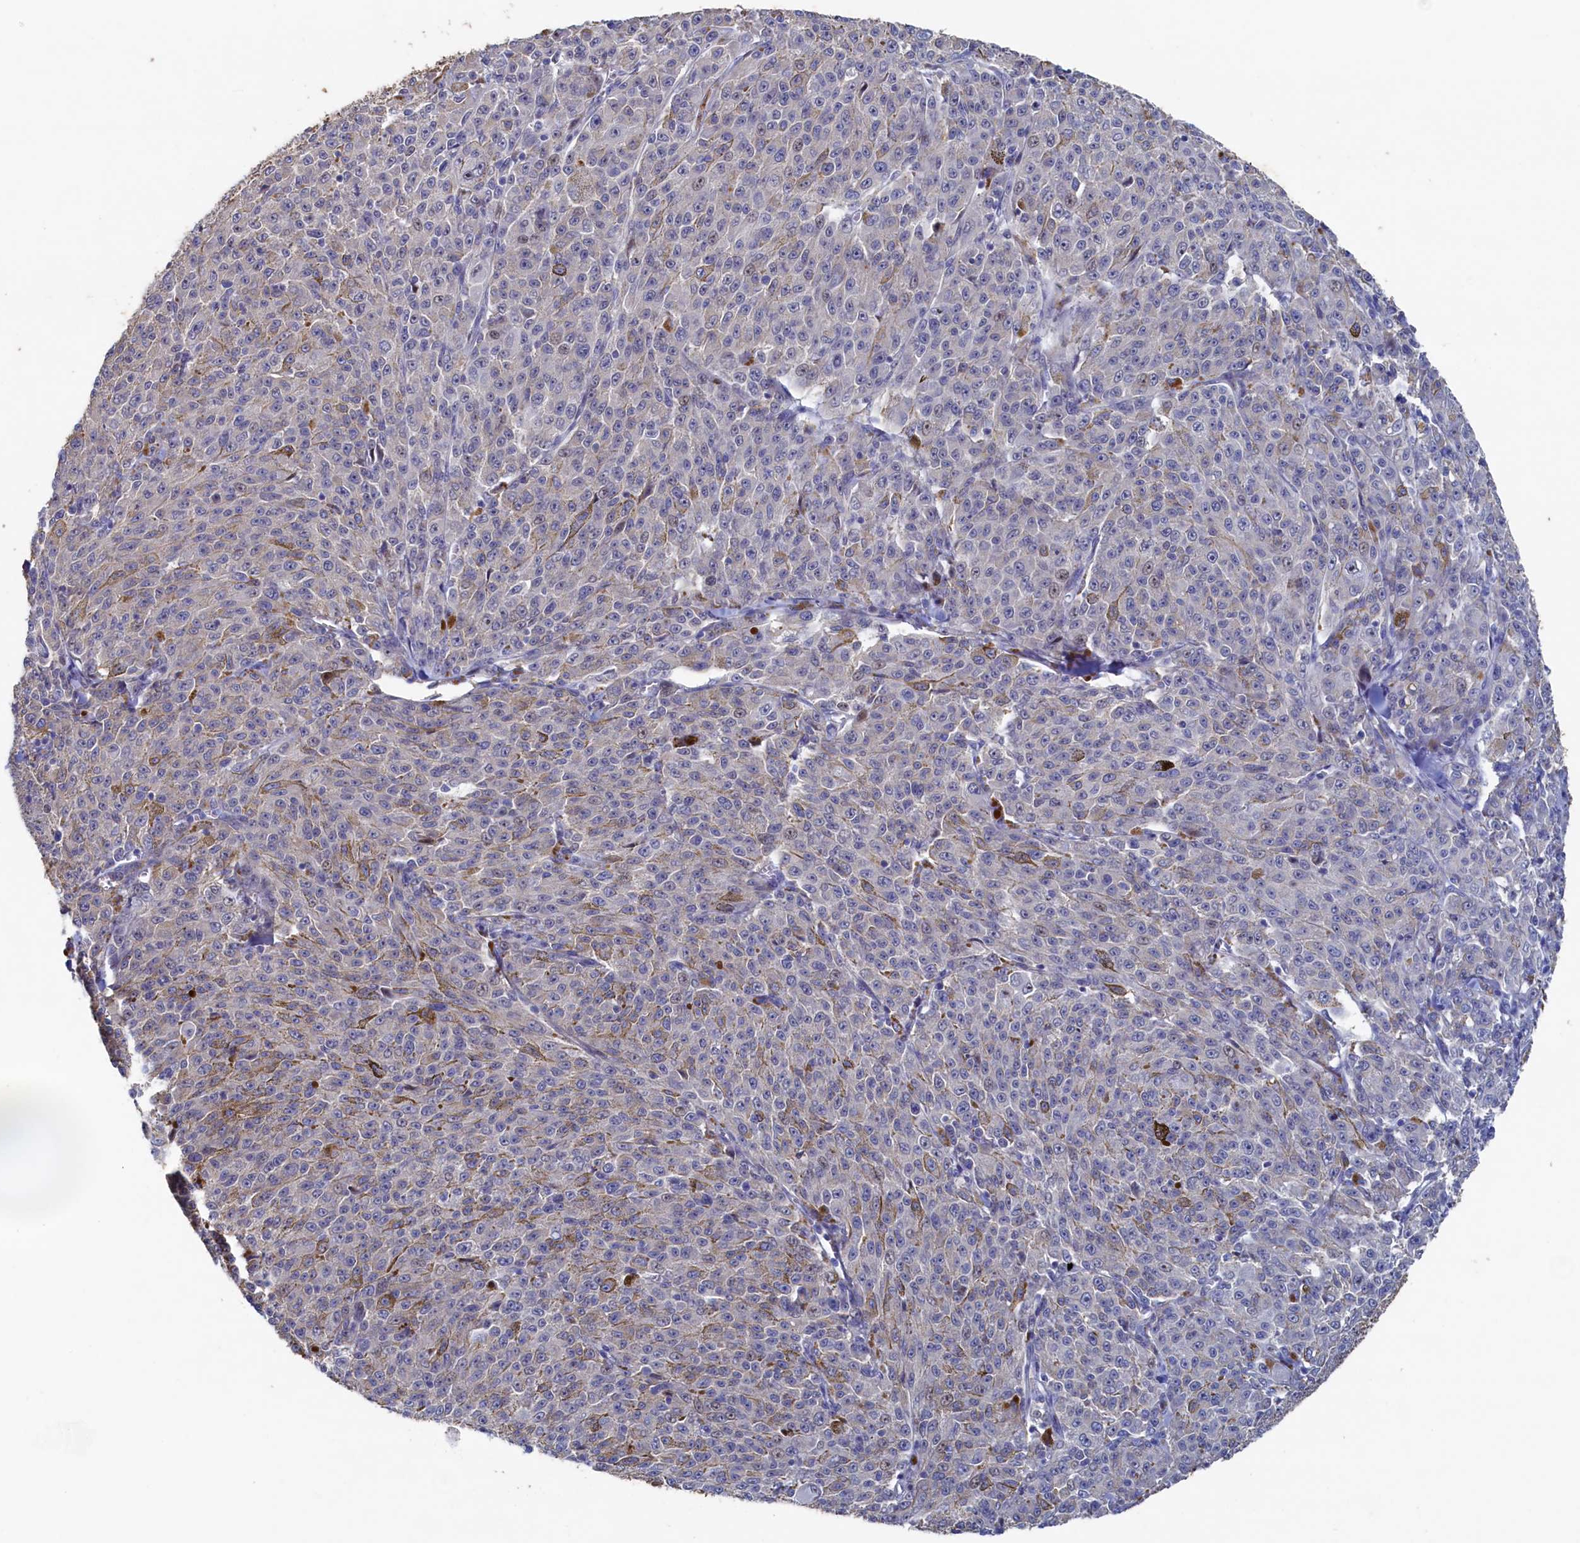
{"staining": {"intensity": "negative", "quantity": "none", "location": "none"}, "tissue": "melanoma", "cell_type": "Tumor cells", "image_type": "cancer", "snomed": [{"axis": "morphology", "description": "Malignant melanoma, NOS"}, {"axis": "topography", "description": "Skin"}], "caption": "IHC image of neoplastic tissue: human melanoma stained with DAB (3,3'-diaminobenzidine) demonstrates no significant protein expression in tumor cells.", "gene": "CBLIF", "patient": {"sex": "female", "age": 52}}